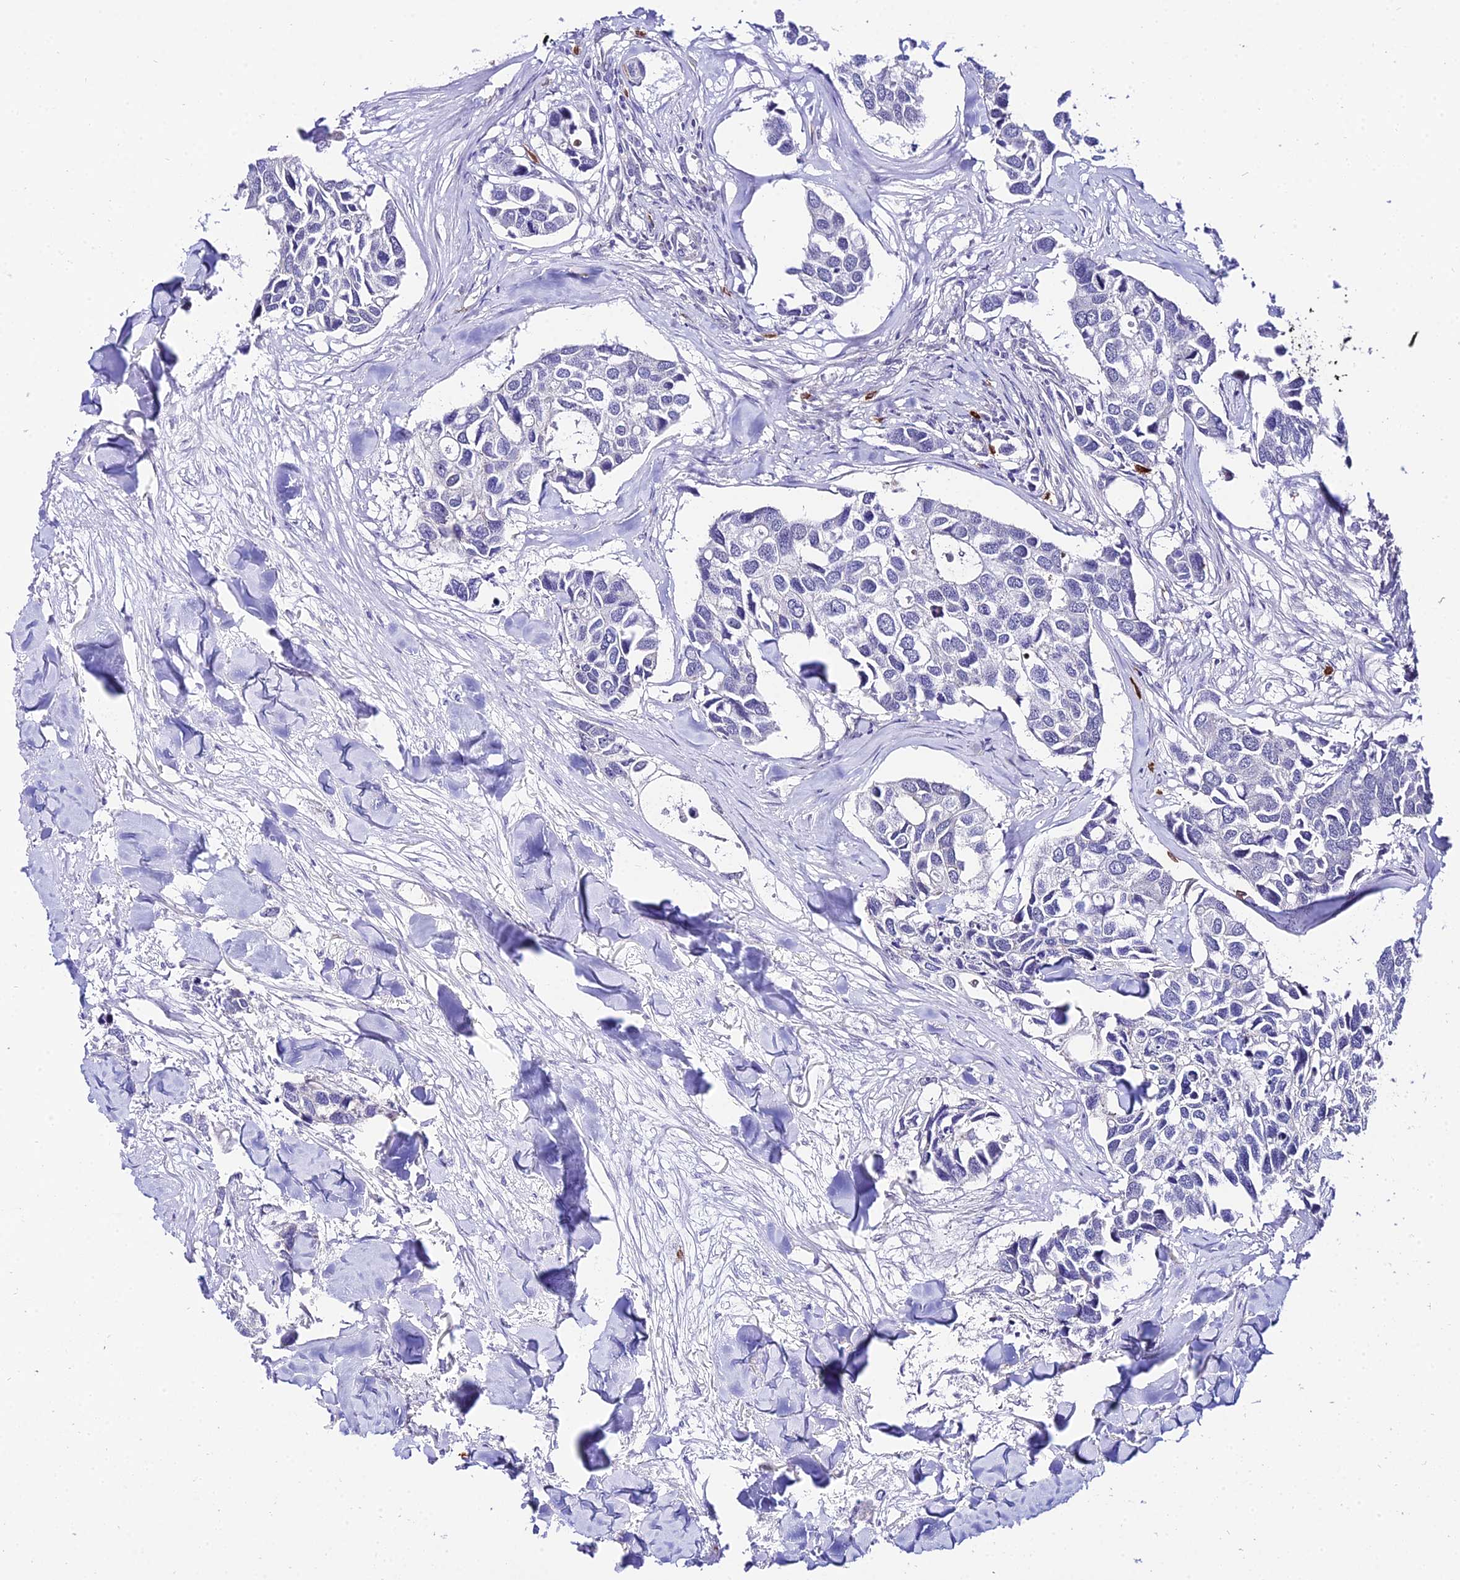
{"staining": {"intensity": "negative", "quantity": "none", "location": "none"}, "tissue": "breast cancer", "cell_type": "Tumor cells", "image_type": "cancer", "snomed": [{"axis": "morphology", "description": "Duct carcinoma"}, {"axis": "topography", "description": "Breast"}], "caption": "Breast intraductal carcinoma stained for a protein using immunohistochemistry exhibits no positivity tumor cells.", "gene": "POLR2I", "patient": {"sex": "female", "age": 83}}